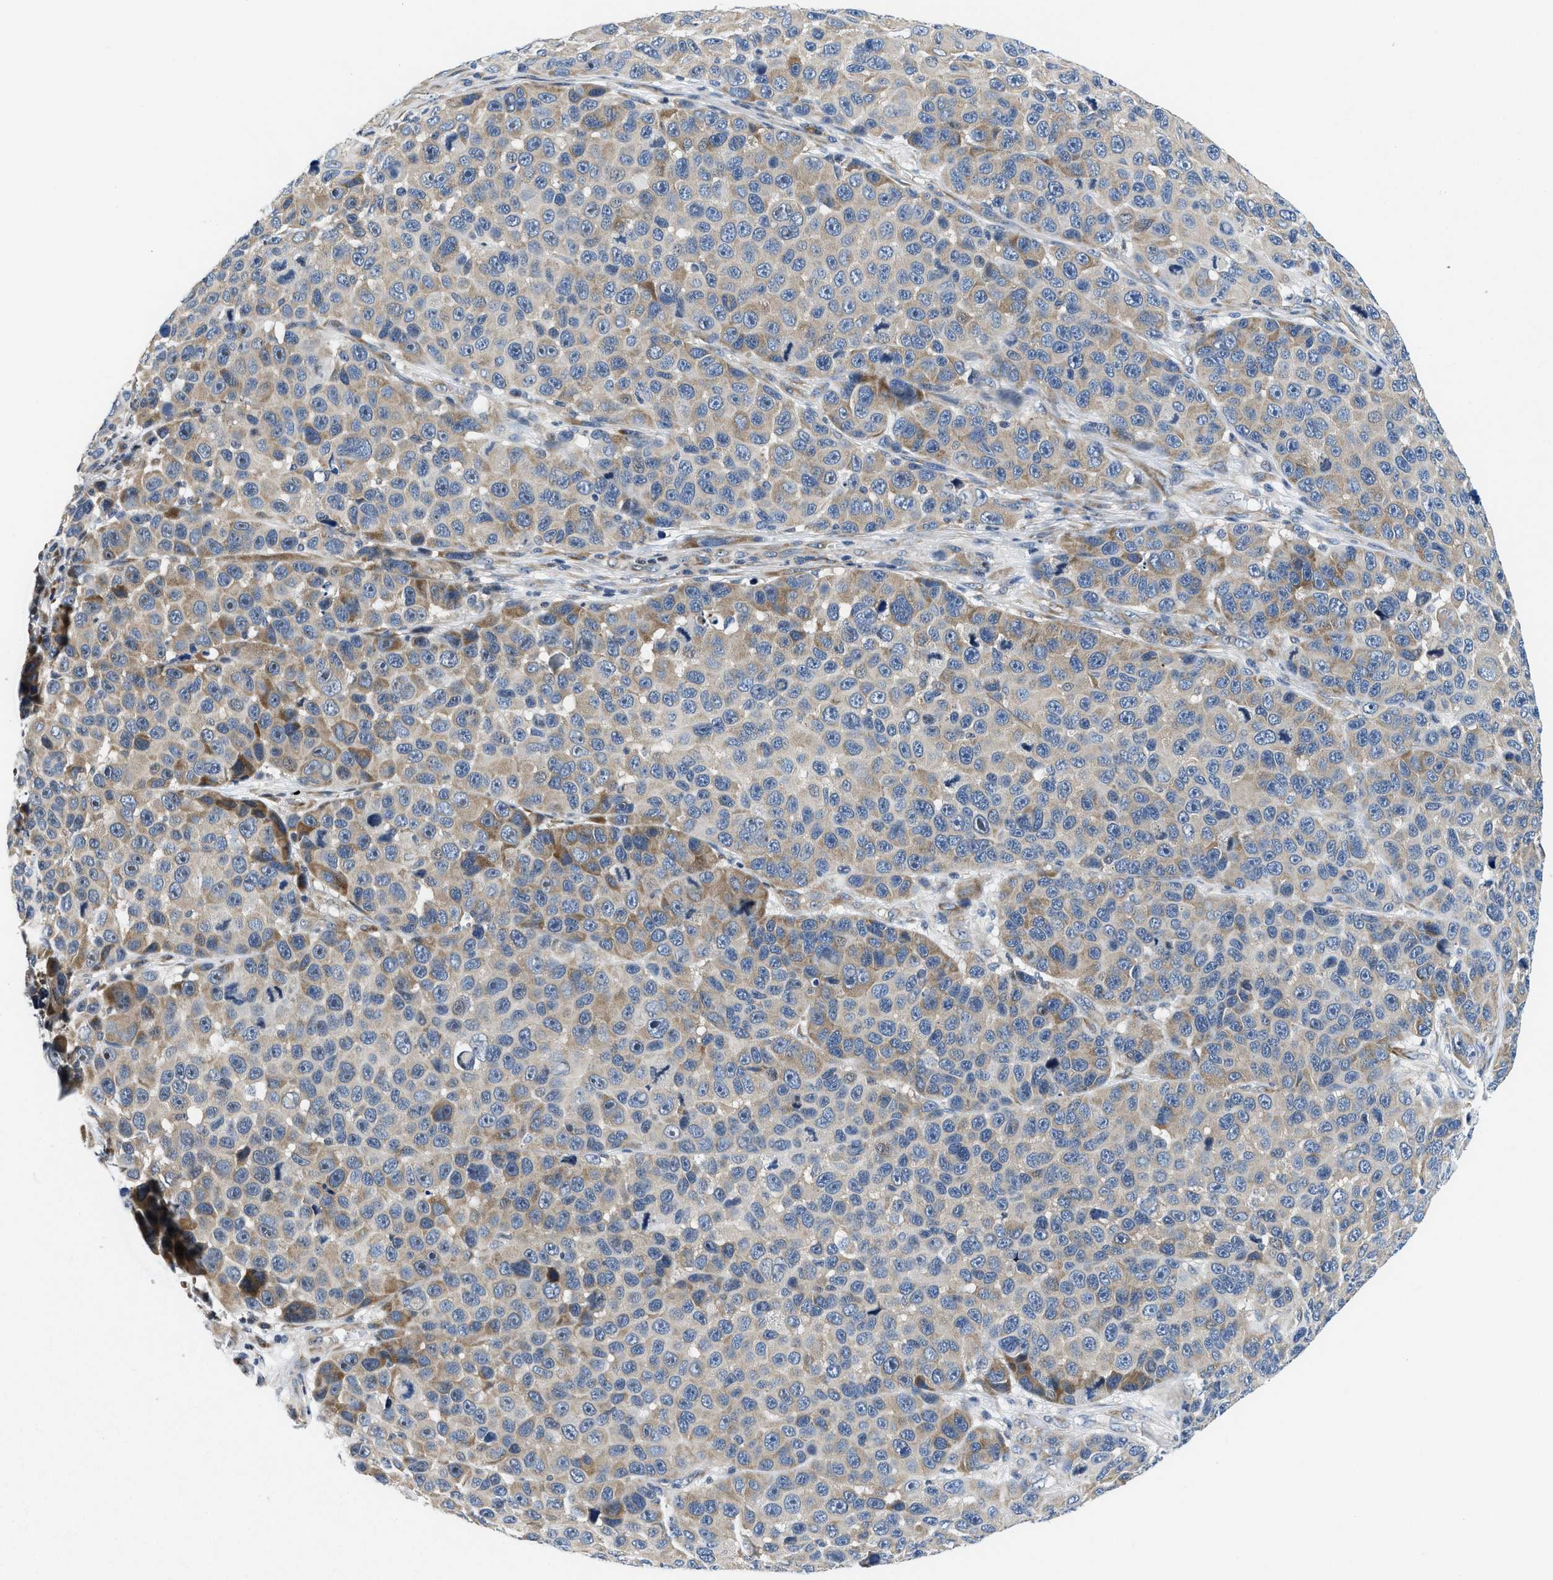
{"staining": {"intensity": "moderate", "quantity": "25%-75%", "location": "cytoplasmic/membranous"}, "tissue": "melanoma", "cell_type": "Tumor cells", "image_type": "cancer", "snomed": [{"axis": "morphology", "description": "Malignant melanoma, NOS"}, {"axis": "topography", "description": "Skin"}], "caption": "IHC of human malignant melanoma demonstrates medium levels of moderate cytoplasmic/membranous positivity in about 25%-75% of tumor cells.", "gene": "IKBKE", "patient": {"sex": "male", "age": 53}}